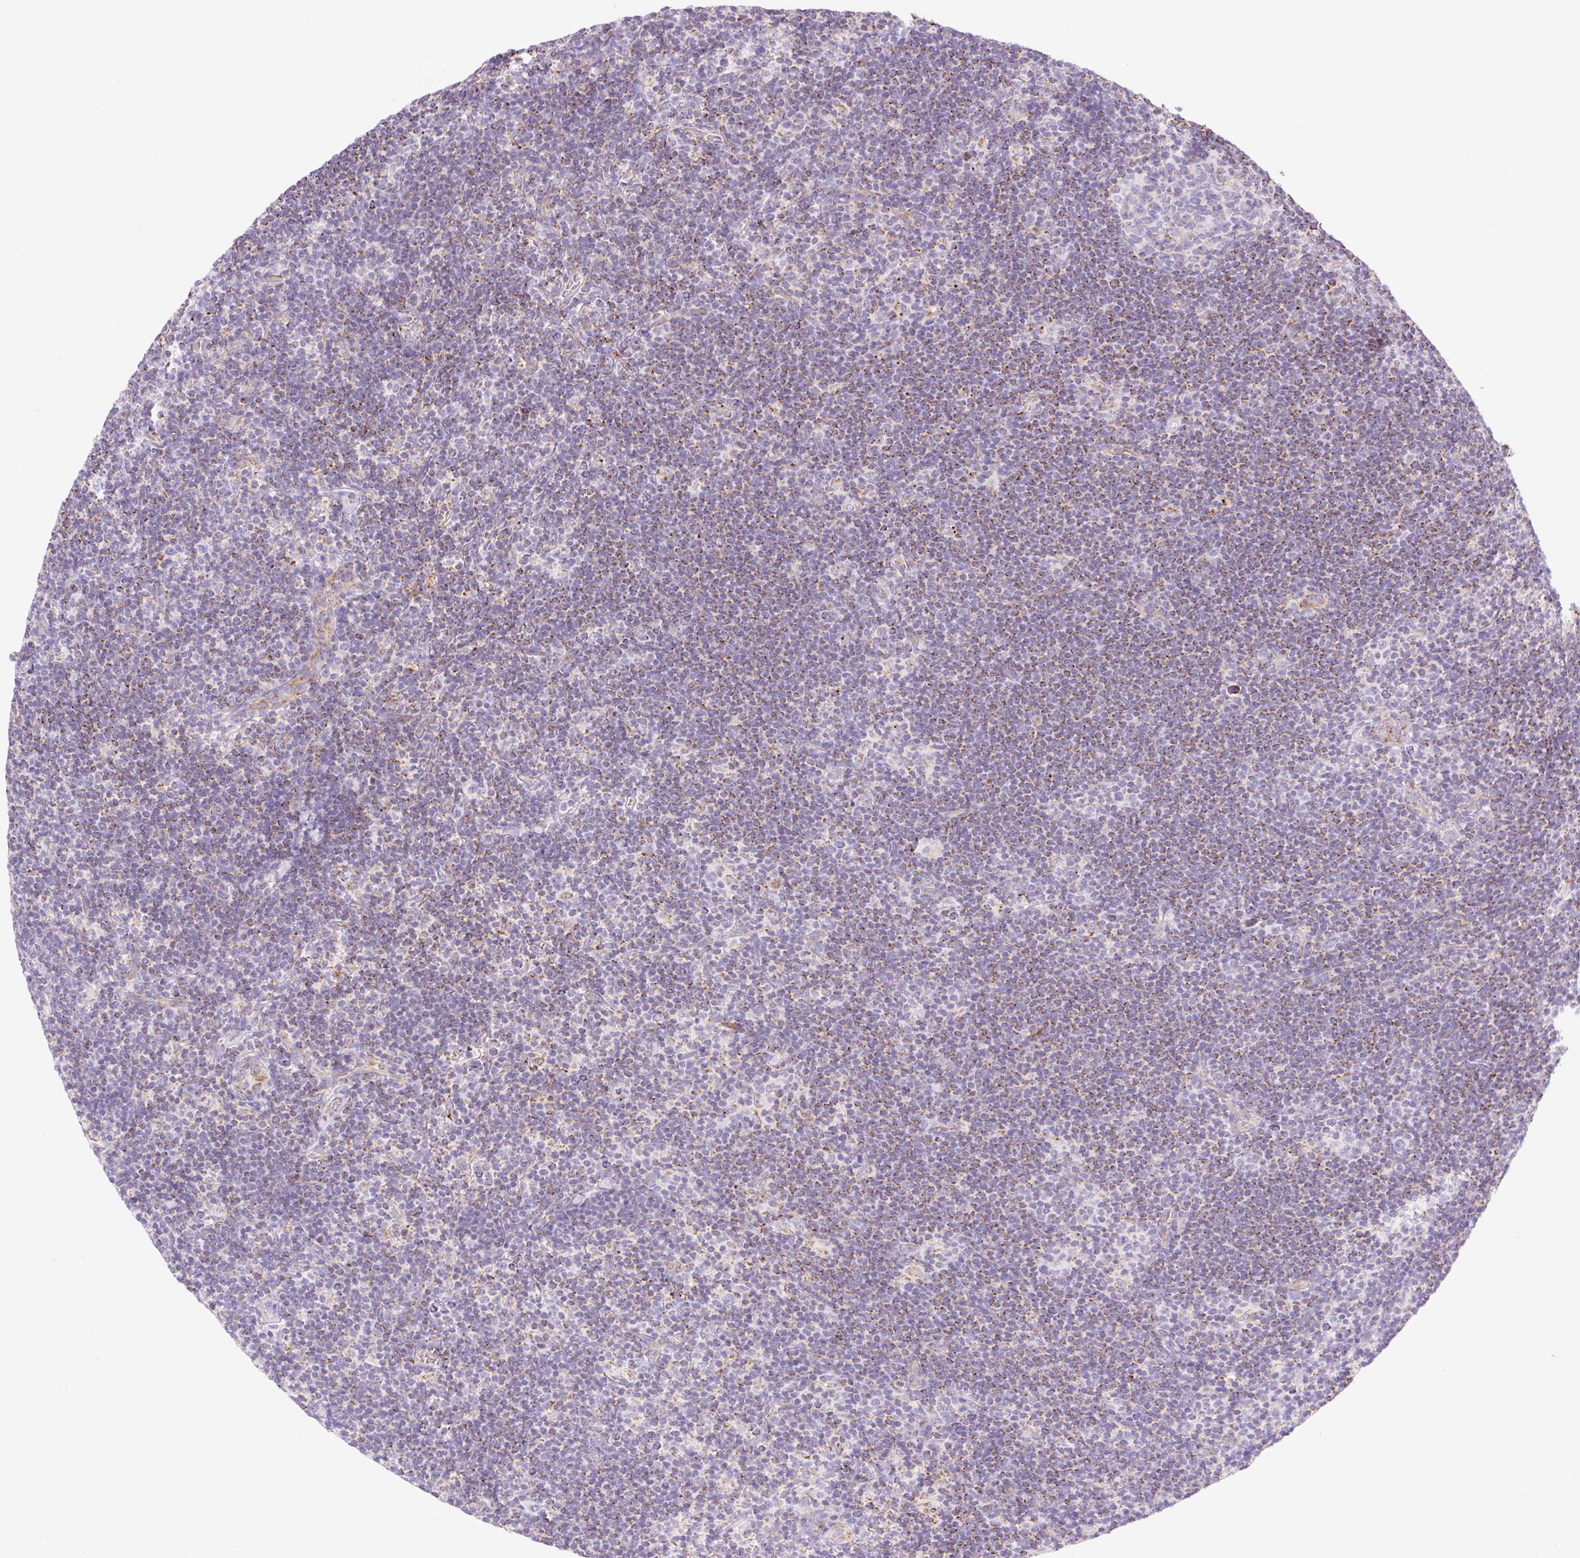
{"staining": {"intensity": "moderate", "quantity": "25%-75%", "location": "cytoplasmic/membranous"}, "tissue": "lymphoma", "cell_type": "Tumor cells", "image_type": "cancer", "snomed": [{"axis": "morphology", "description": "Hodgkin's disease, NOS"}, {"axis": "topography", "description": "Lymph node"}], "caption": "Immunohistochemical staining of human Hodgkin's disease shows medium levels of moderate cytoplasmic/membranous protein positivity in about 25%-75% of tumor cells.", "gene": "ETNK2", "patient": {"sex": "female", "age": 57}}